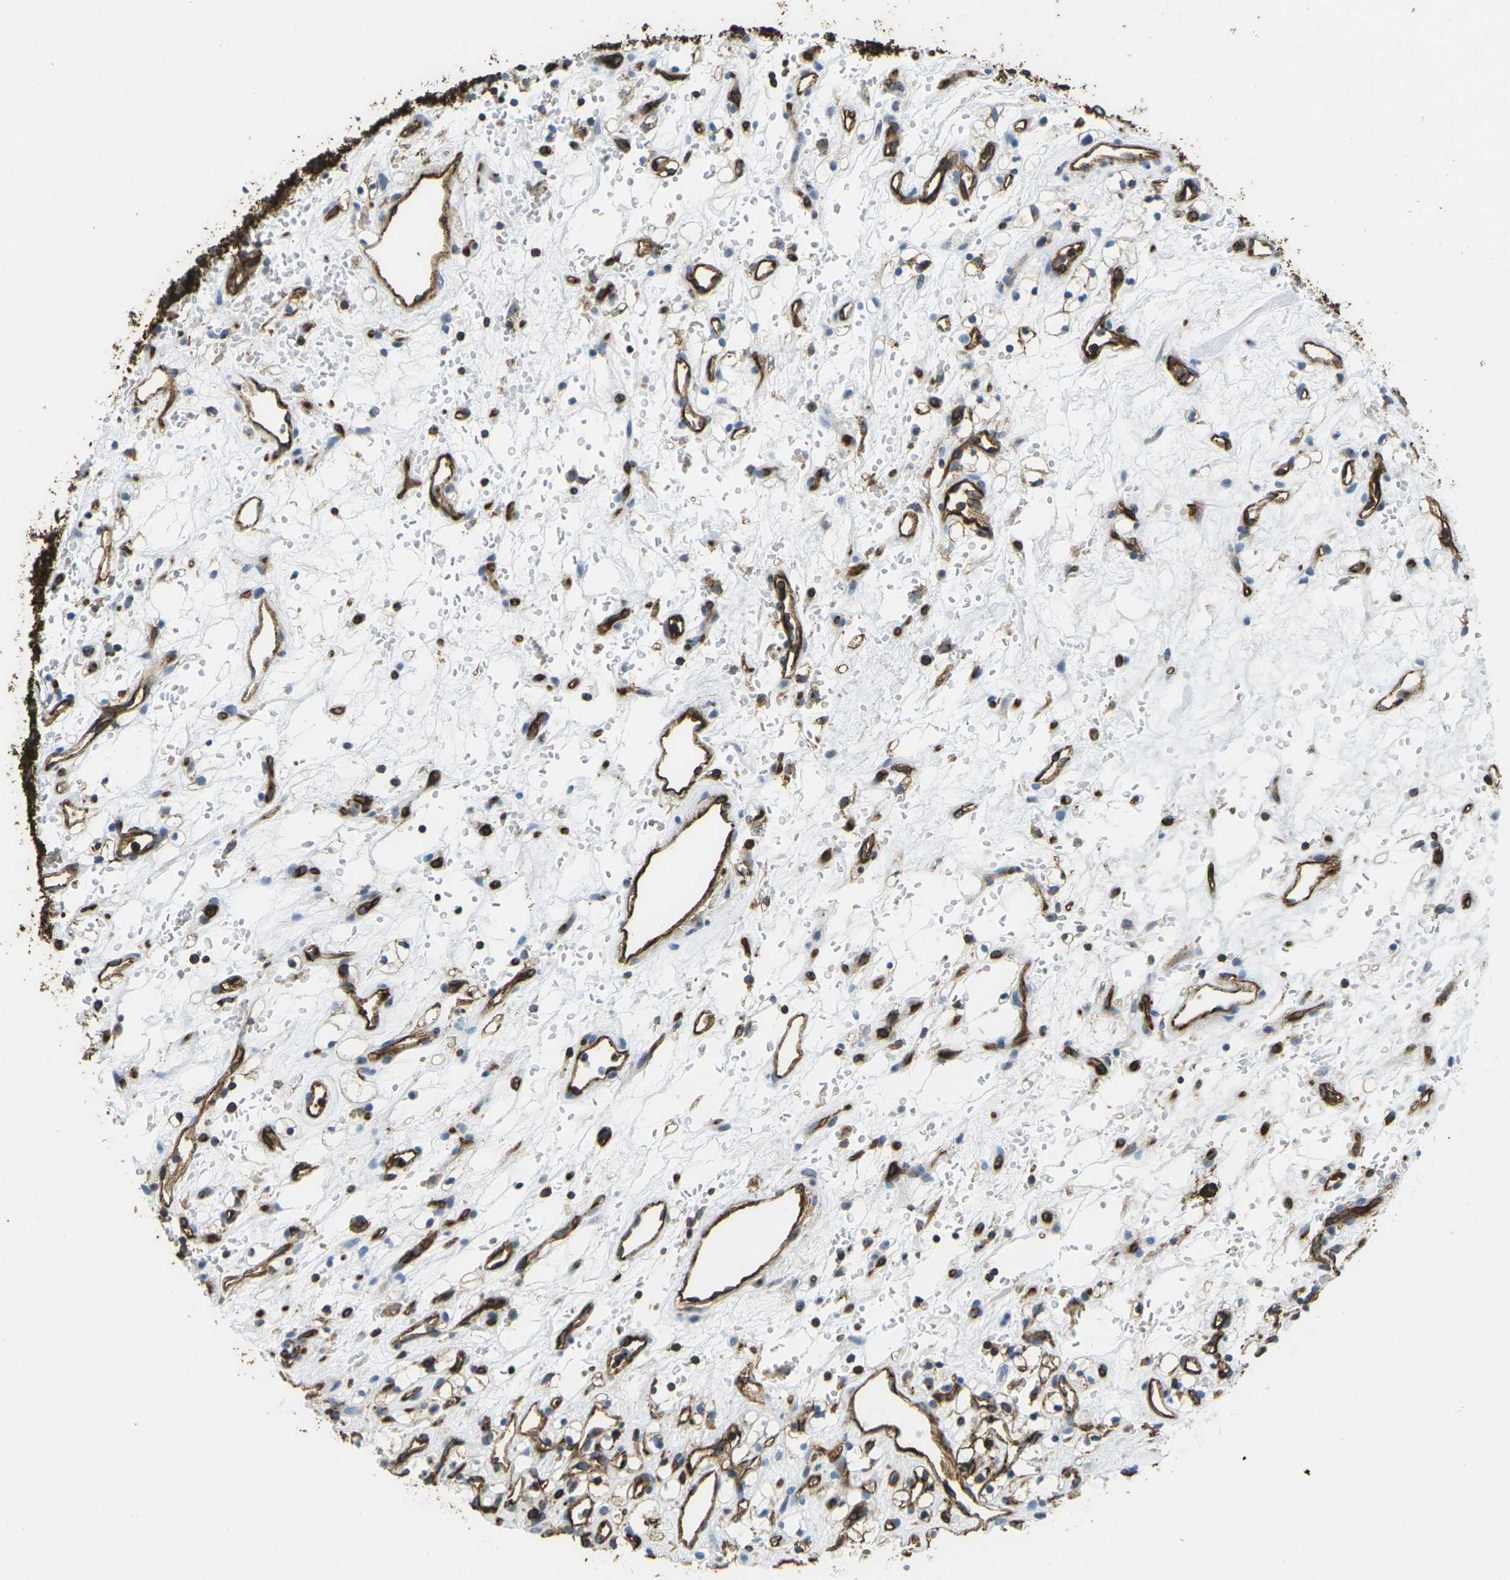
{"staining": {"intensity": "moderate", "quantity": ">75%", "location": "cytoplasmic/membranous"}, "tissue": "renal cancer", "cell_type": "Tumor cells", "image_type": "cancer", "snomed": [{"axis": "morphology", "description": "Adenocarcinoma, NOS"}, {"axis": "topography", "description": "Kidney"}], "caption": "This is an image of immunohistochemistry staining of adenocarcinoma (renal), which shows moderate positivity in the cytoplasmic/membranous of tumor cells.", "gene": "HLA-B", "patient": {"sex": "female", "age": 60}}